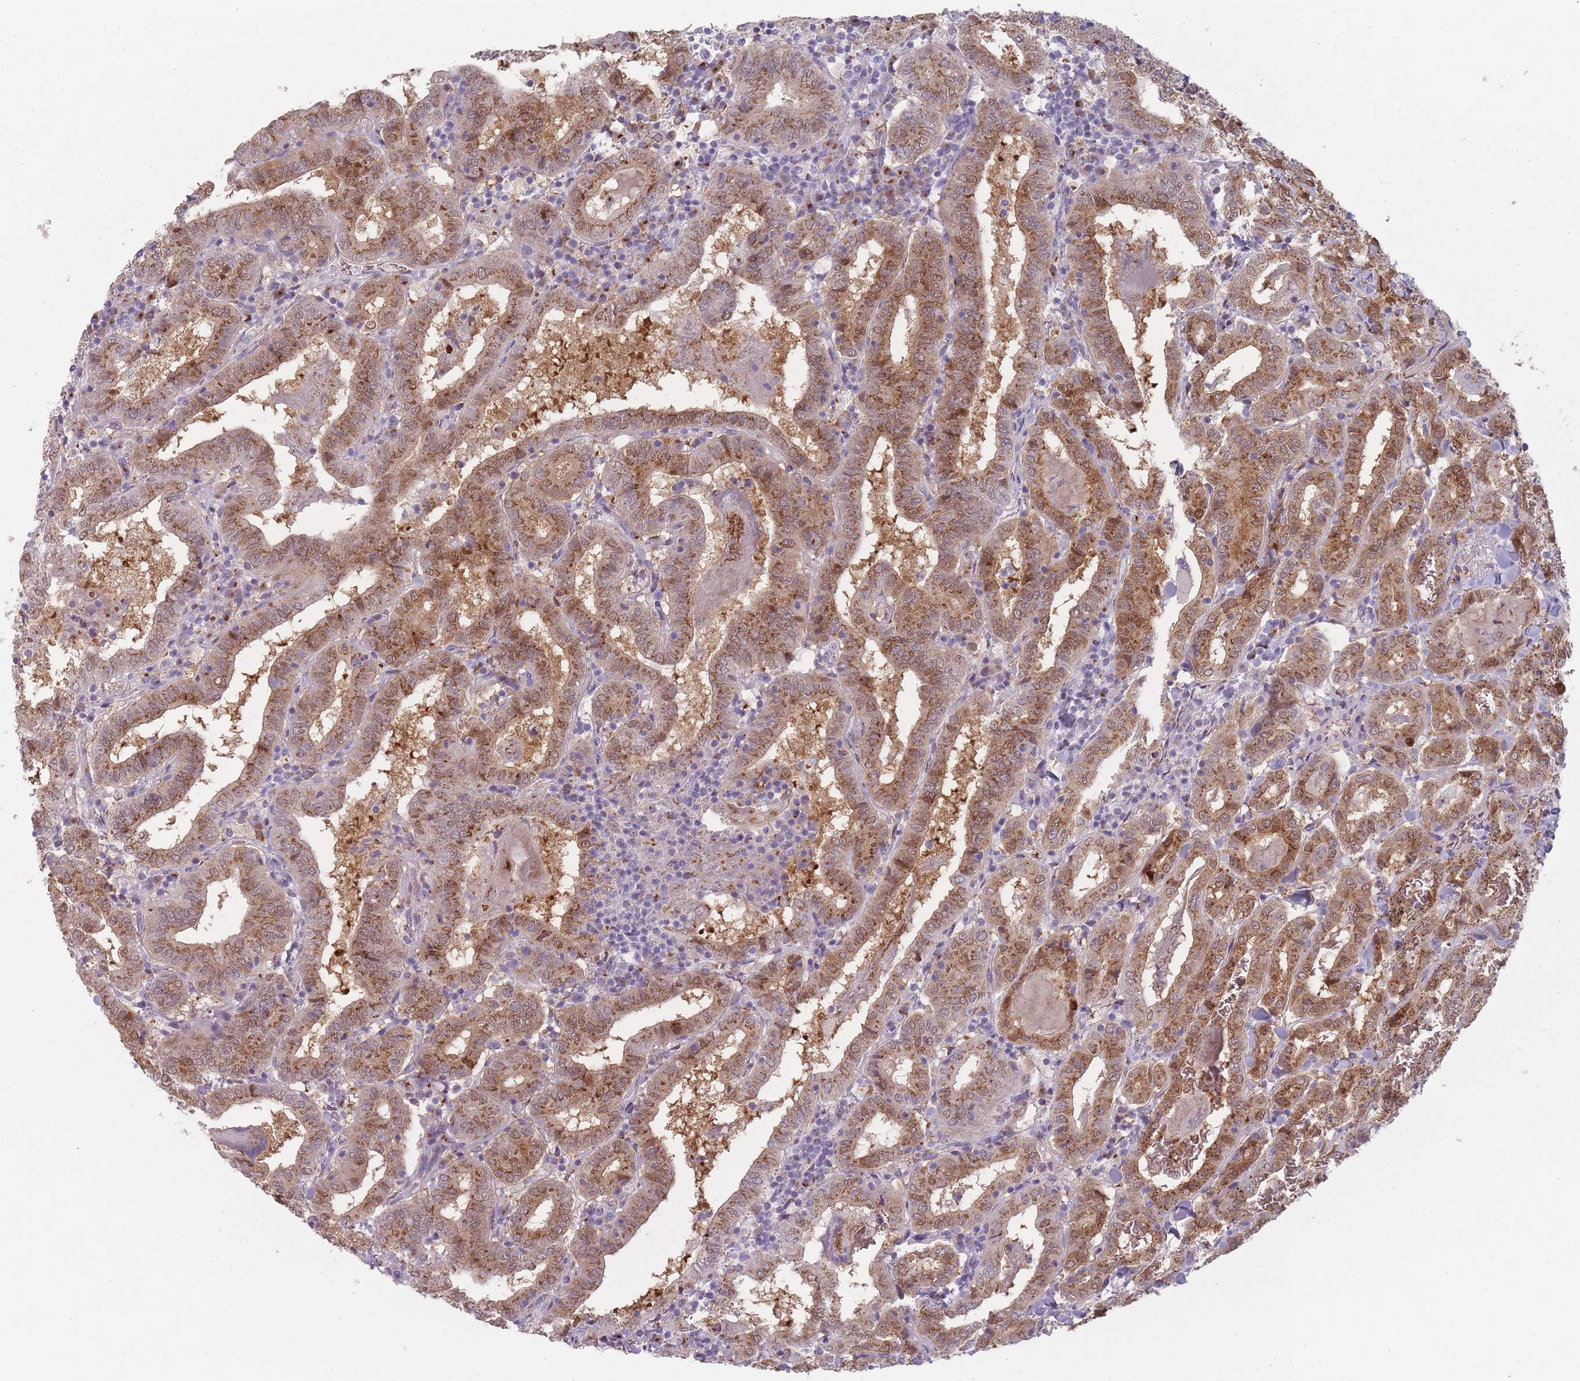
{"staining": {"intensity": "moderate", "quantity": ">75%", "location": "cytoplasmic/membranous"}, "tissue": "thyroid cancer", "cell_type": "Tumor cells", "image_type": "cancer", "snomed": [{"axis": "morphology", "description": "Papillary adenocarcinoma, NOS"}, {"axis": "topography", "description": "Thyroid gland"}], "caption": "Human thyroid papillary adenocarcinoma stained with a brown dye reveals moderate cytoplasmic/membranous positive staining in about >75% of tumor cells.", "gene": "MAN1B1", "patient": {"sex": "female", "age": 72}}